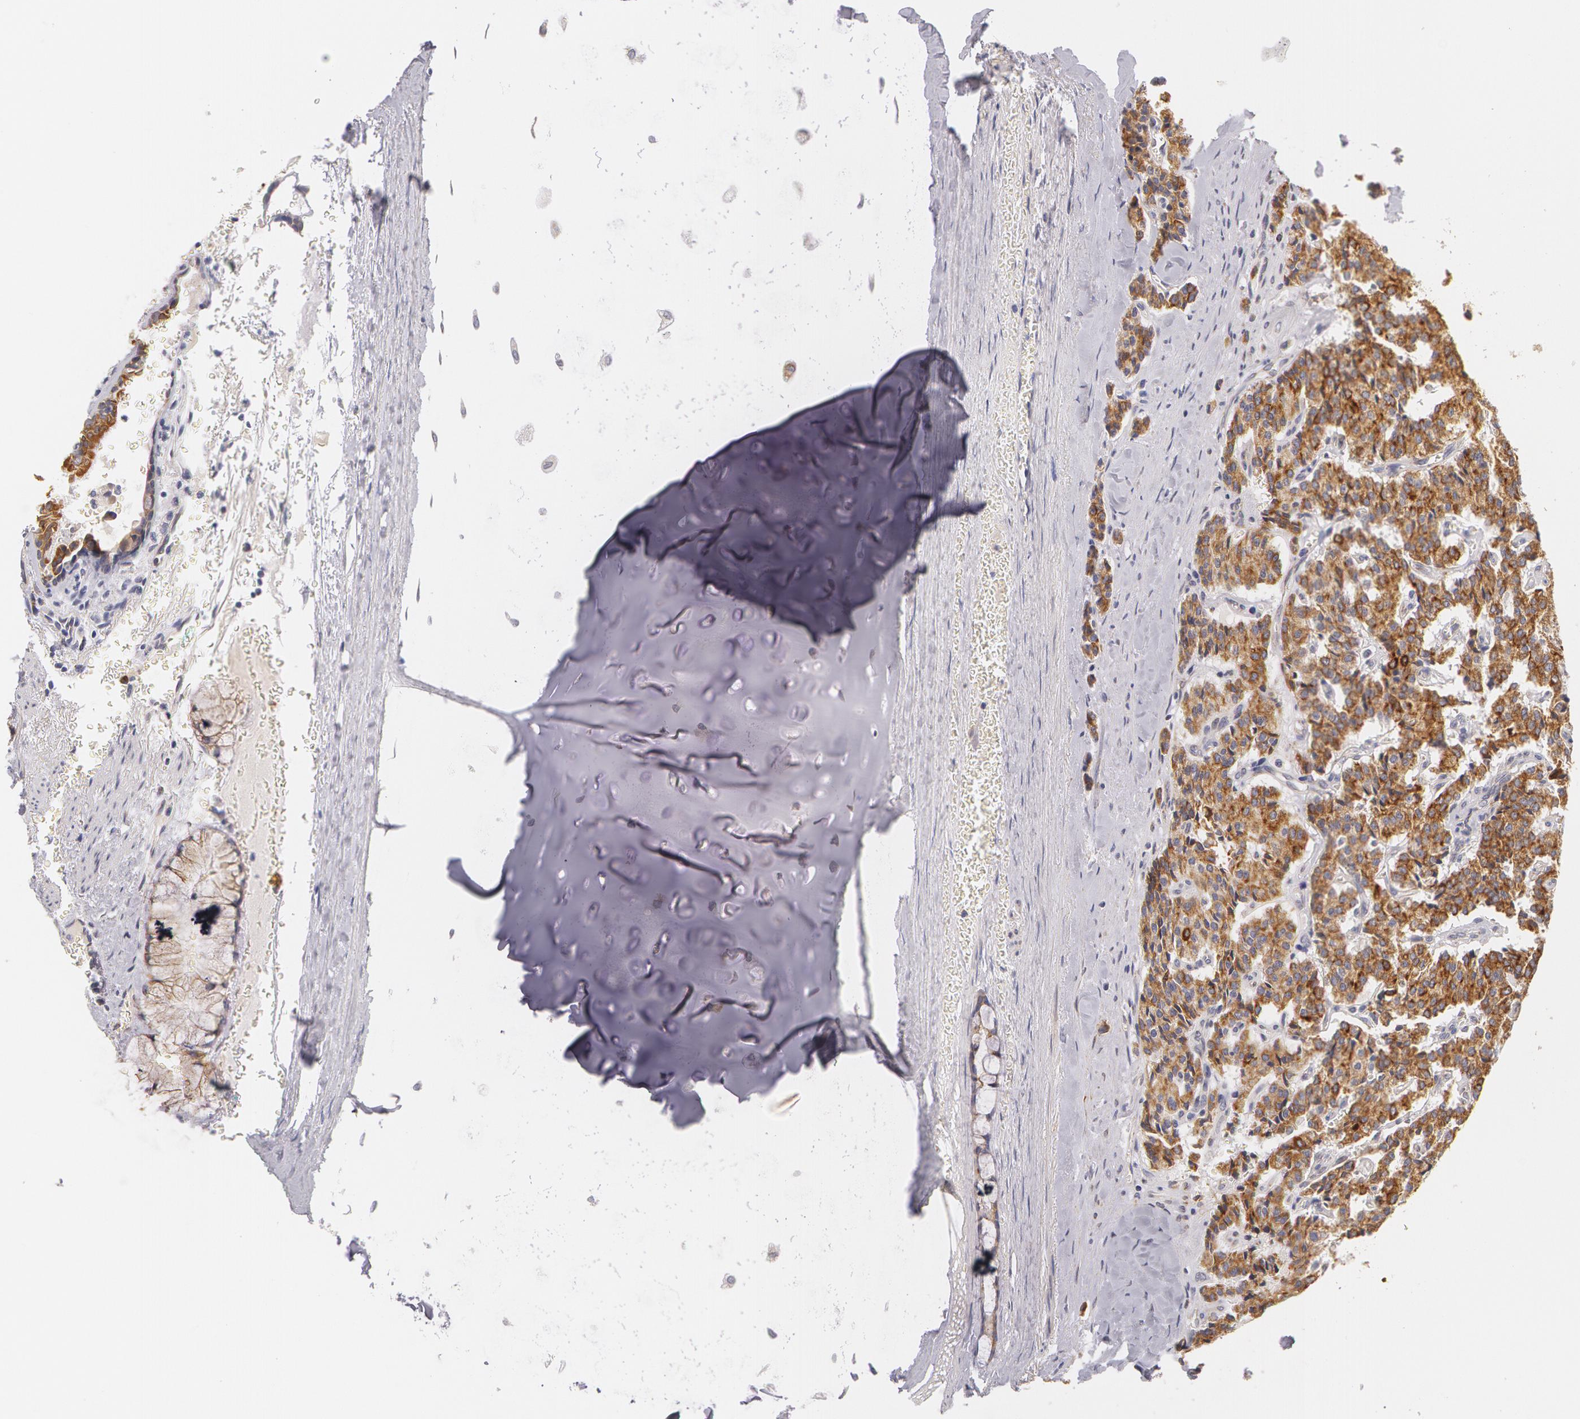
{"staining": {"intensity": "moderate", "quantity": ">75%", "location": "cytoplasmic/membranous"}, "tissue": "carcinoid", "cell_type": "Tumor cells", "image_type": "cancer", "snomed": [{"axis": "morphology", "description": "Carcinoid, malignant, NOS"}, {"axis": "topography", "description": "Bronchus"}], "caption": "Protein staining by immunohistochemistry (IHC) displays moderate cytoplasmic/membranous positivity in approximately >75% of tumor cells in malignant carcinoid.", "gene": "KRT18", "patient": {"sex": "male", "age": 55}}